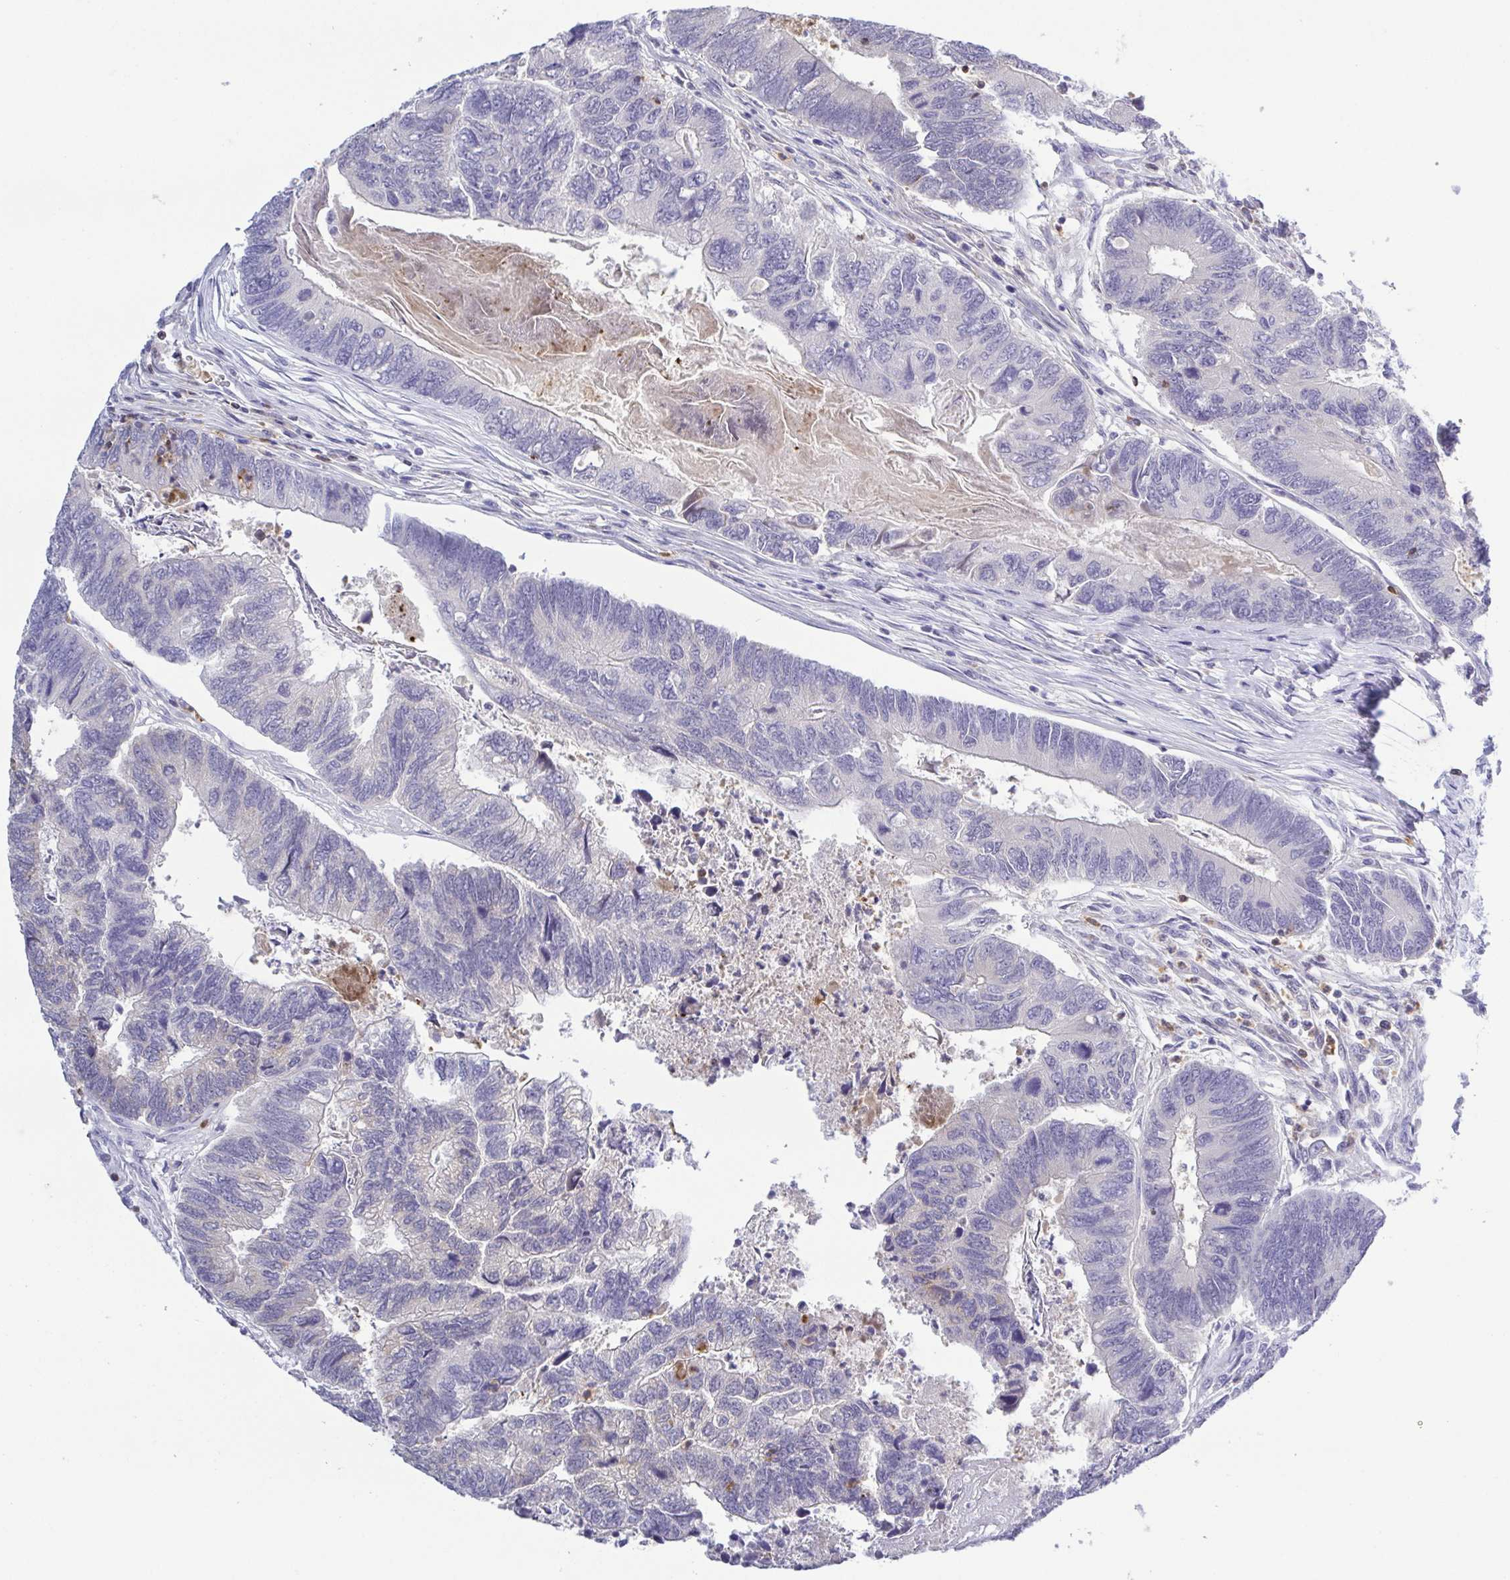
{"staining": {"intensity": "negative", "quantity": "none", "location": "none"}, "tissue": "colorectal cancer", "cell_type": "Tumor cells", "image_type": "cancer", "snomed": [{"axis": "morphology", "description": "Adenocarcinoma, NOS"}, {"axis": "topography", "description": "Colon"}], "caption": "Image shows no protein positivity in tumor cells of colorectal adenocarcinoma tissue. (Immunohistochemistry, brightfield microscopy, high magnification).", "gene": "PGLYRP1", "patient": {"sex": "female", "age": 67}}